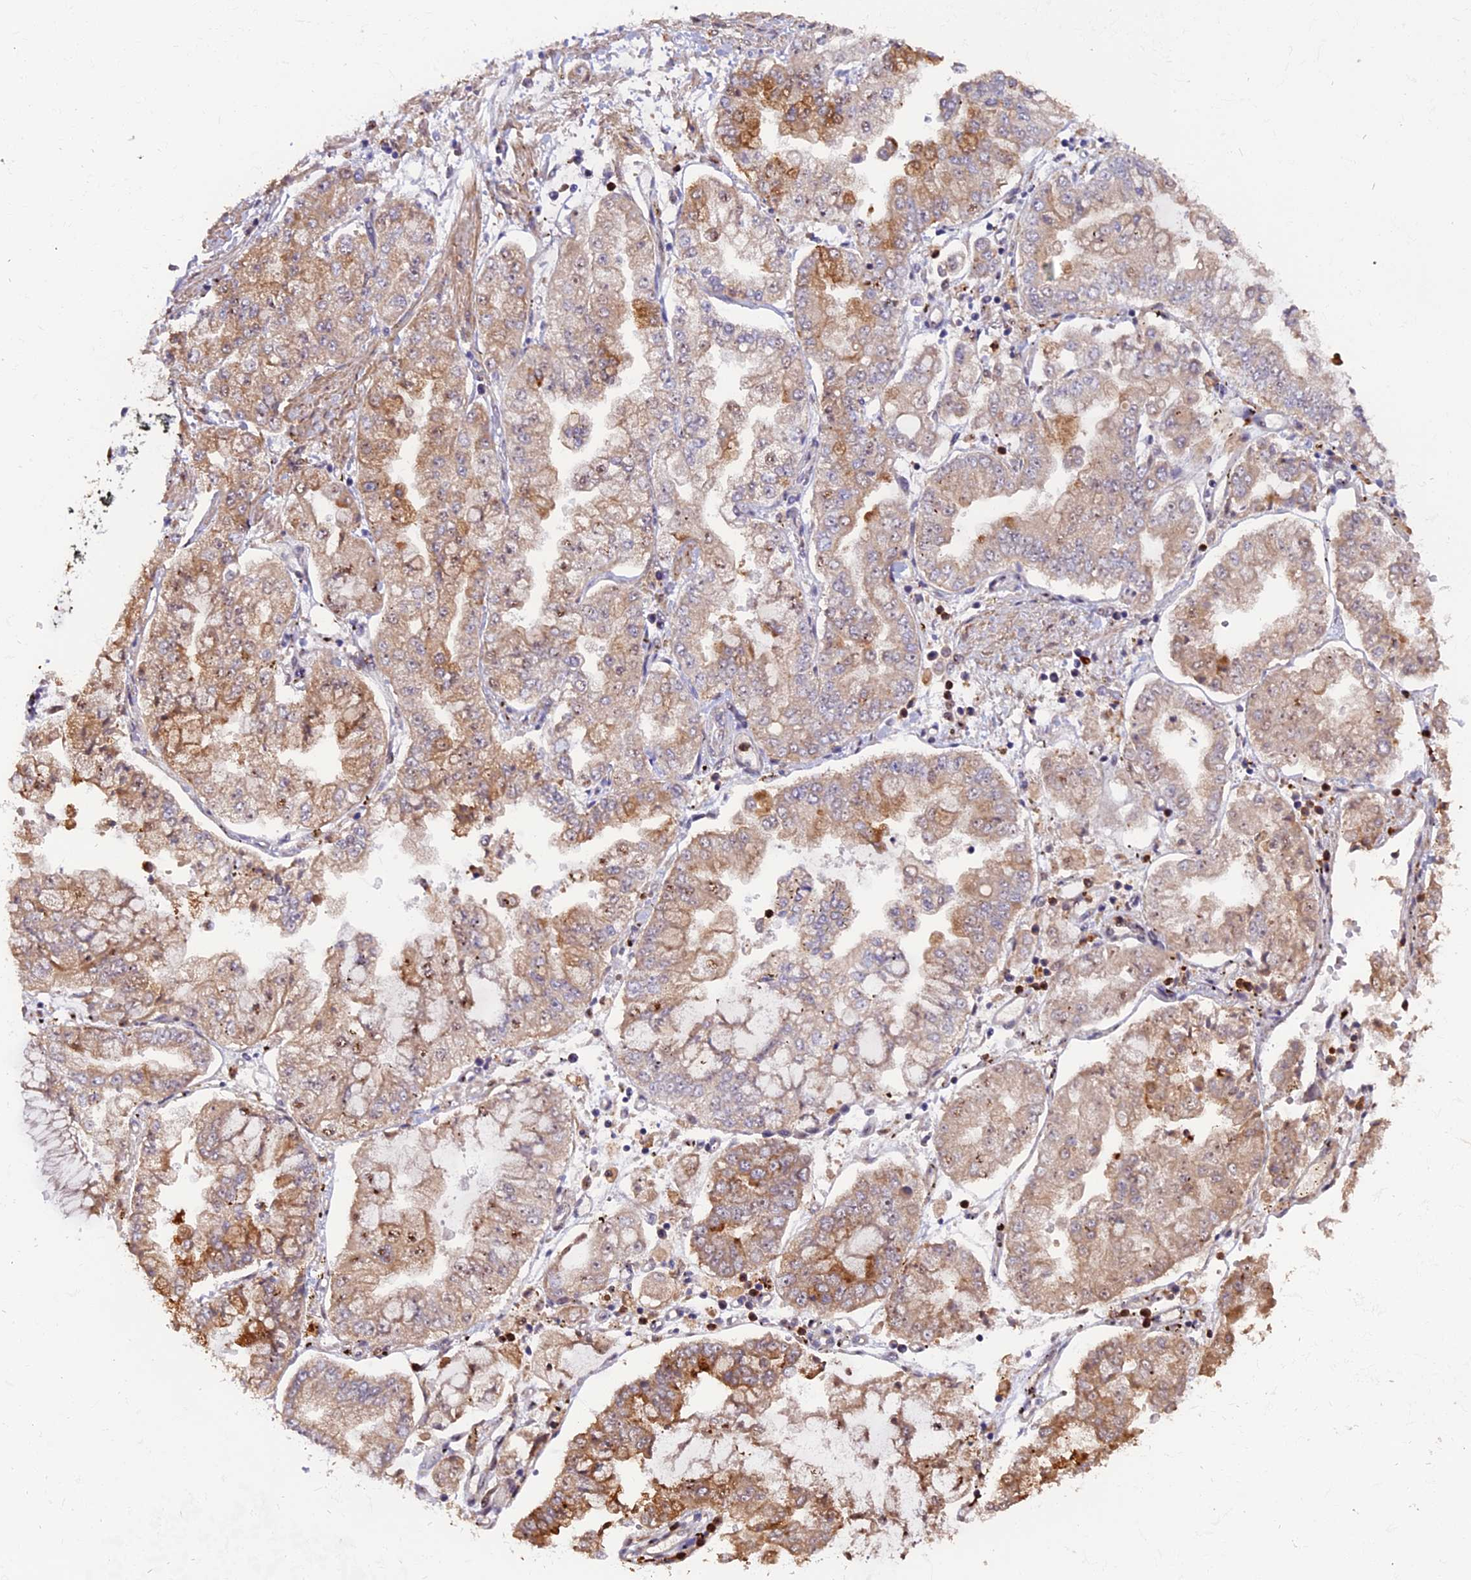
{"staining": {"intensity": "moderate", "quantity": "25%-75%", "location": "cytoplasmic/membranous"}, "tissue": "stomach cancer", "cell_type": "Tumor cells", "image_type": "cancer", "snomed": [{"axis": "morphology", "description": "Adenocarcinoma, NOS"}, {"axis": "topography", "description": "Stomach"}], "caption": "IHC of stomach adenocarcinoma reveals medium levels of moderate cytoplasmic/membranous staining in approximately 25%-75% of tumor cells. (Brightfield microscopy of DAB IHC at high magnification).", "gene": "FAM118B", "patient": {"sex": "male", "age": 76}}